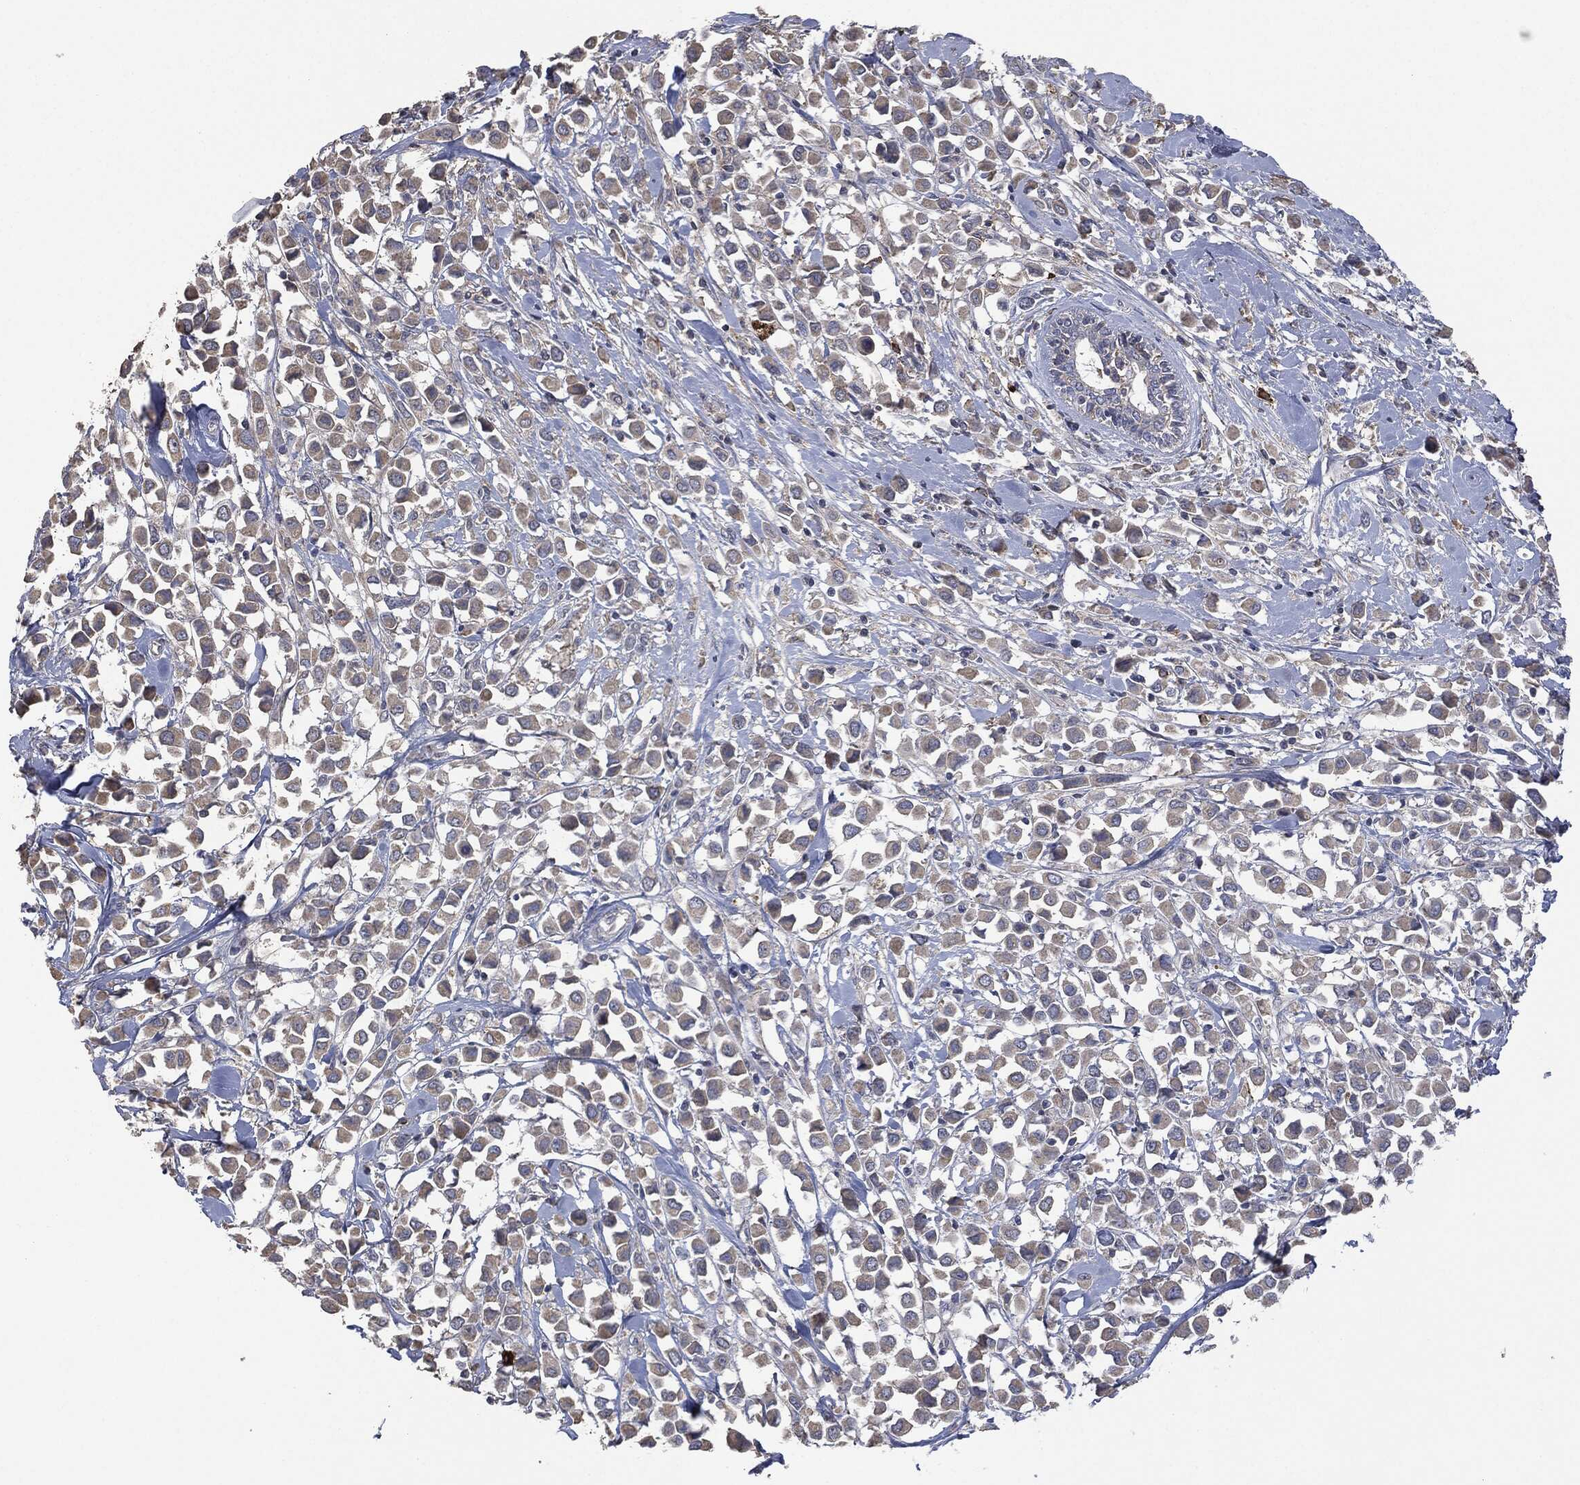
{"staining": {"intensity": "weak", "quantity": "25%-75%", "location": "cytoplasmic/membranous"}, "tissue": "breast cancer", "cell_type": "Tumor cells", "image_type": "cancer", "snomed": [{"axis": "morphology", "description": "Duct carcinoma"}, {"axis": "topography", "description": "Breast"}], "caption": "Immunohistochemical staining of breast cancer (intraductal carcinoma) exhibits weak cytoplasmic/membranous protein expression in approximately 25%-75% of tumor cells.", "gene": "CD33", "patient": {"sex": "female", "age": 61}}